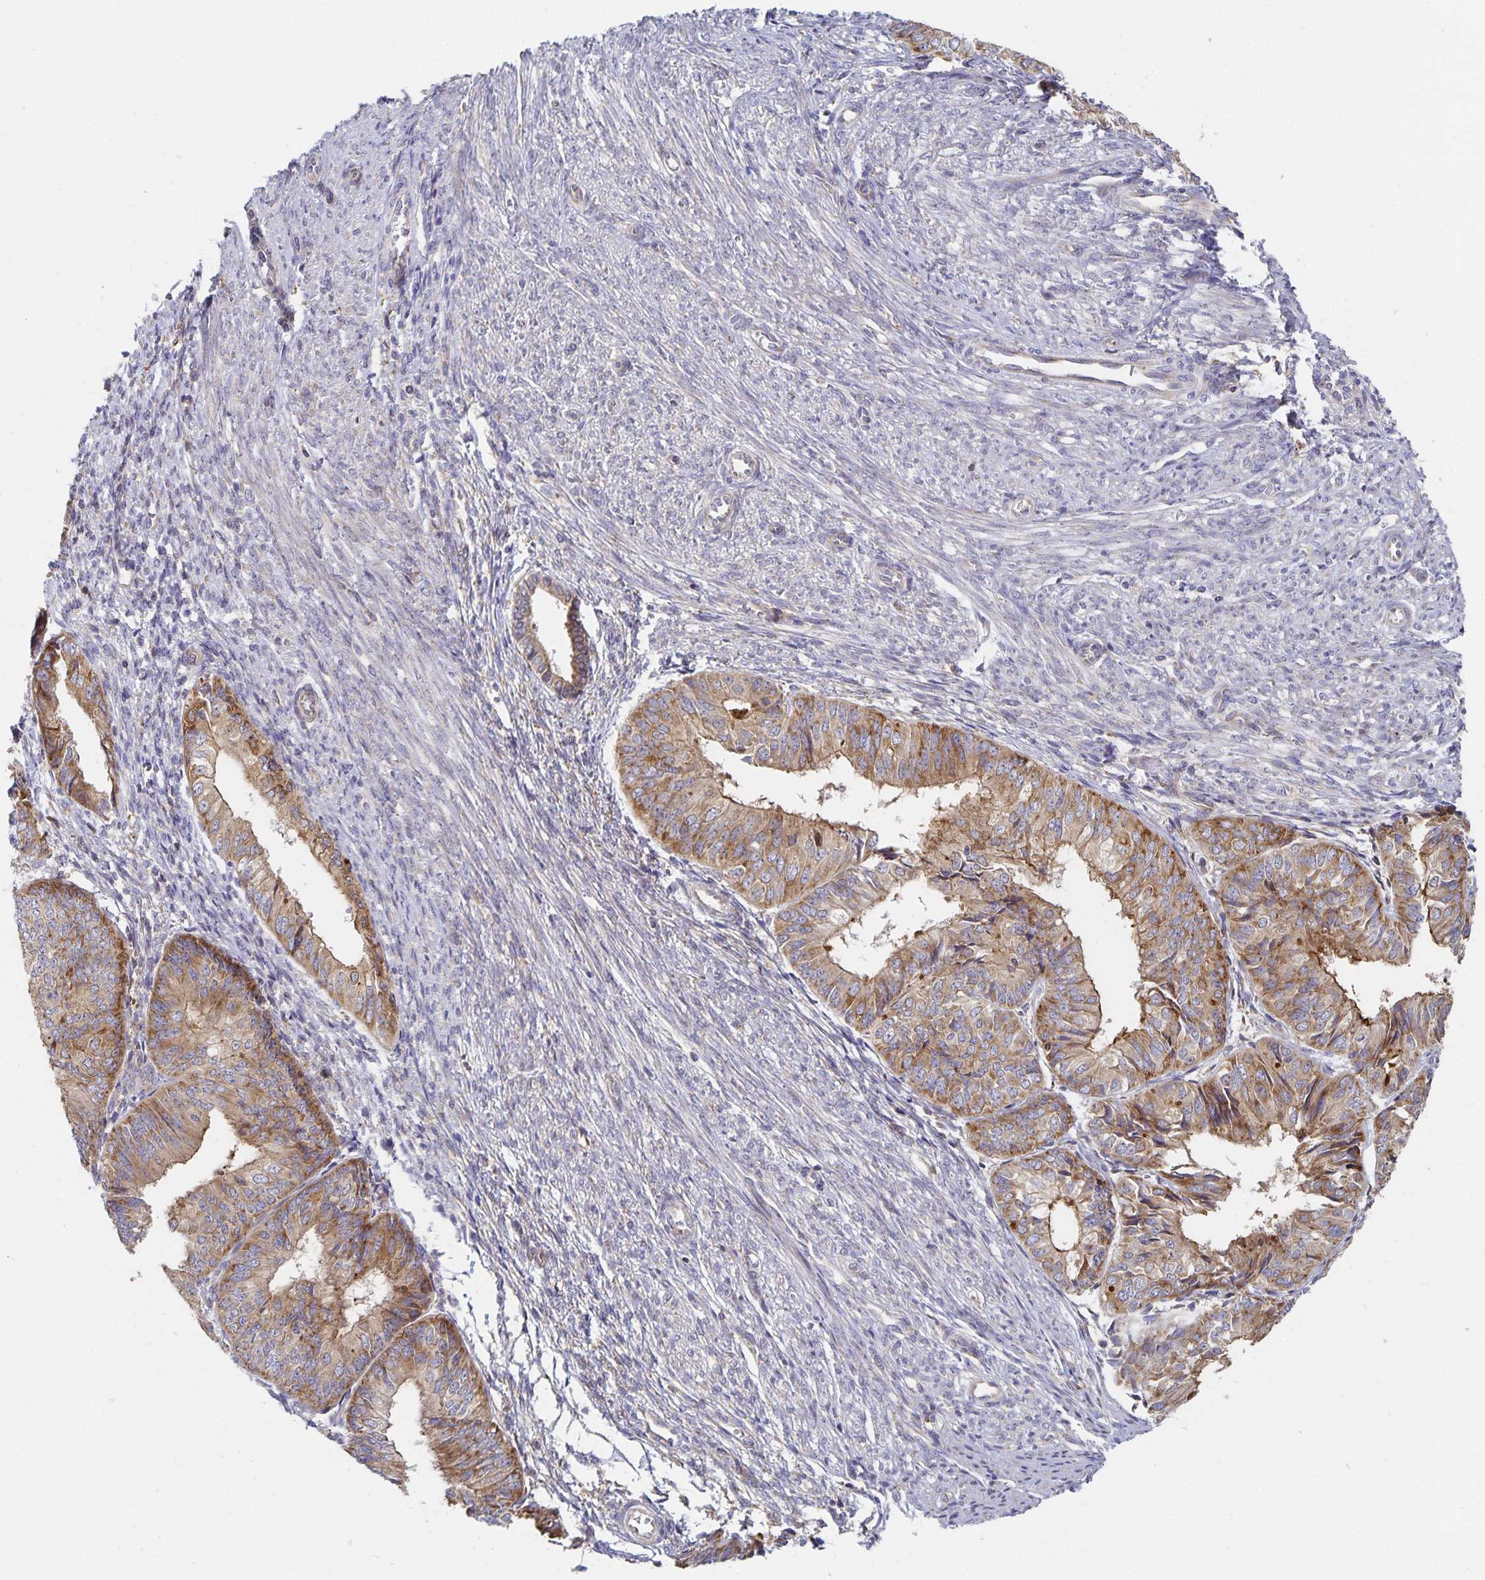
{"staining": {"intensity": "moderate", "quantity": ">75%", "location": "cytoplasmic/membranous"}, "tissue": "endometrial cancer", "cell_type": "Tumor cells", "image_type": "cancer", "snomed": [{"axis": "morphology", "description": "Adenocarcinoma, NOS"}, {"axis": "topography", "description": "Endometrium"}], "caption": "The image reveals immunohistochemical staining of adenocarcinoma (endometrial). There is moderate cytoplasmic/membranous positivity is seen in about >75% of tumor cells.", "gene": "NOMO1", "patient": {"sex": "female", "age": 58}}